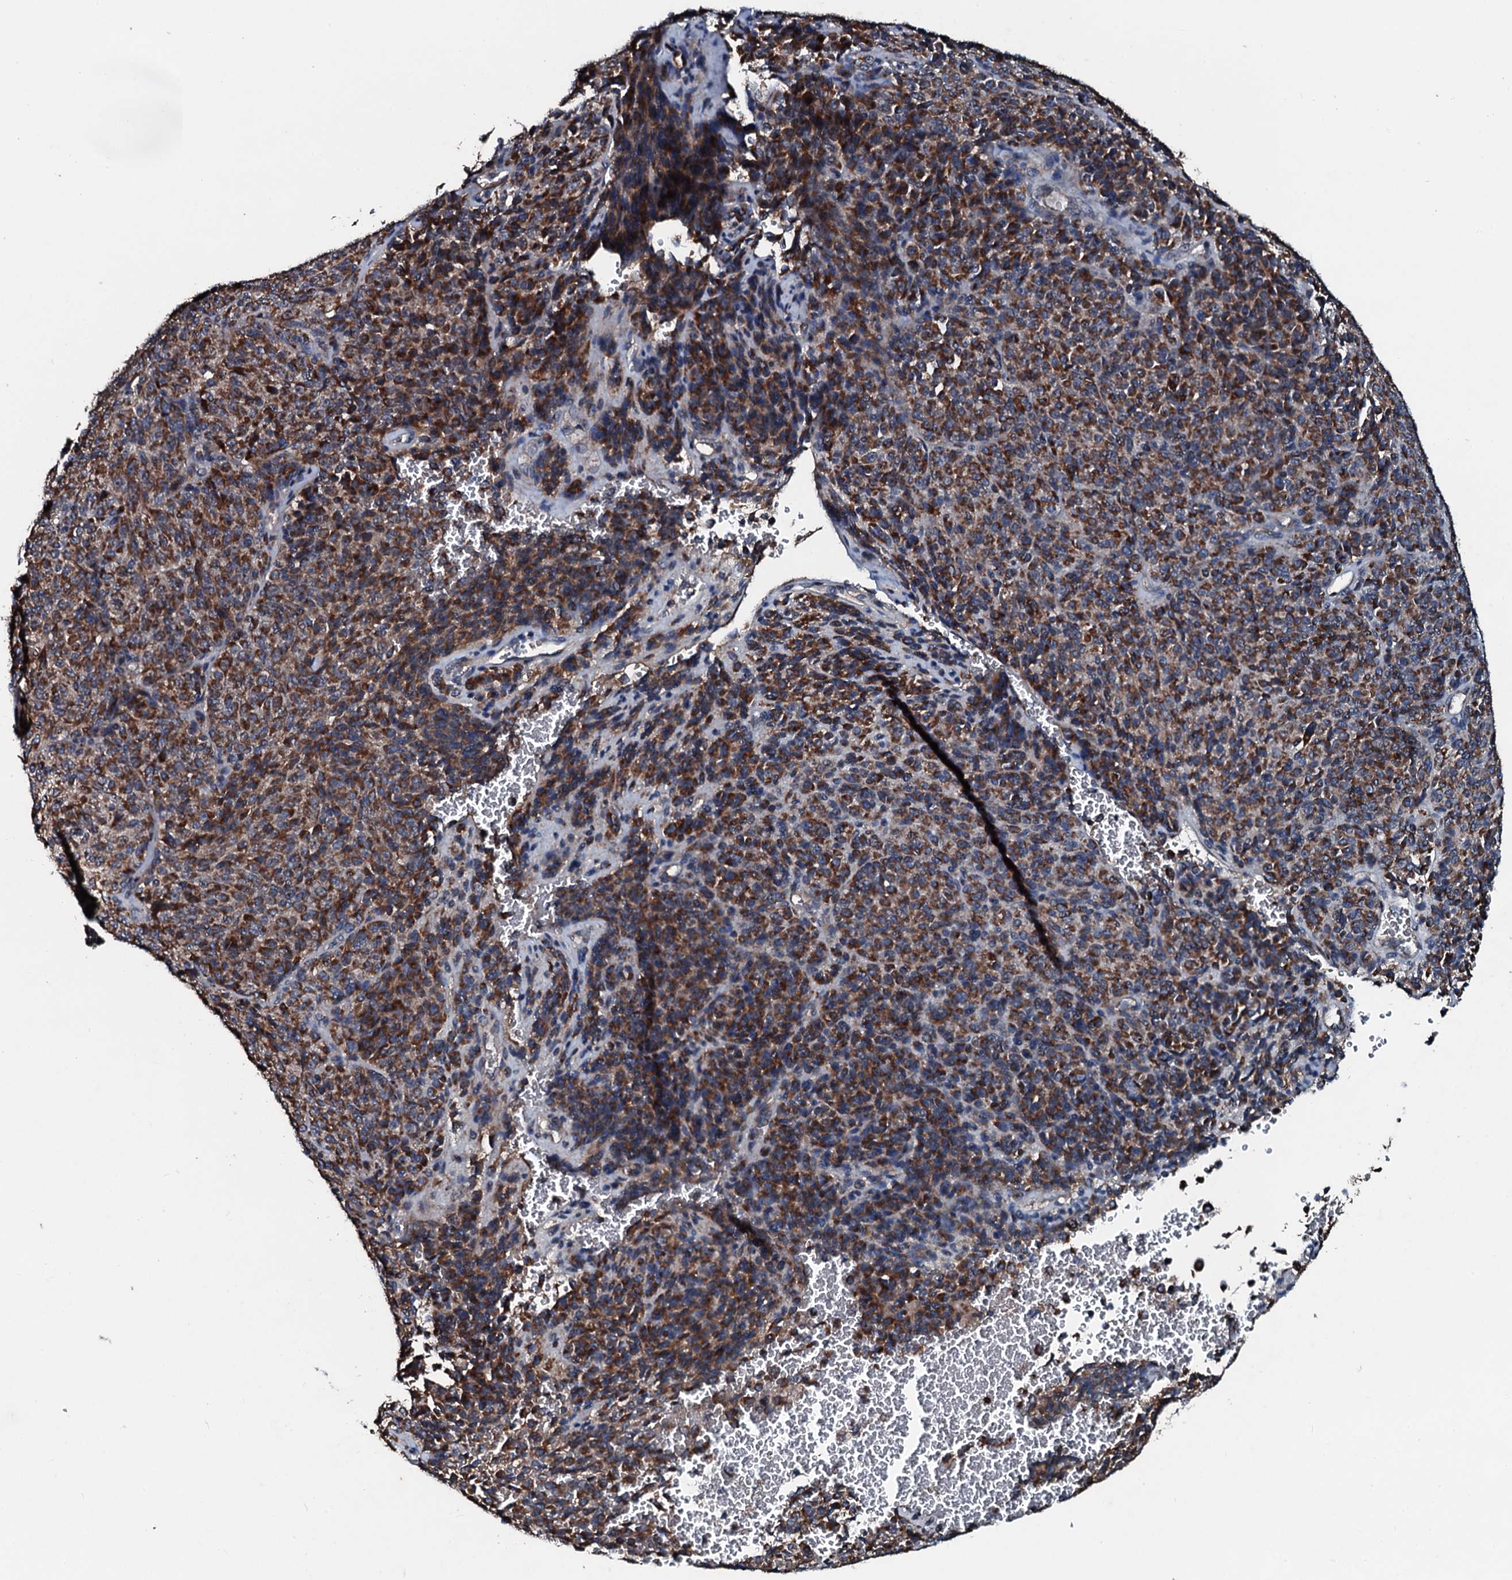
{"staining": {"intensity": "strong", "quantity": ">75%", "location": "cytoplasmic/membranous"}, "tissue": "melanoma", "cell_type": "Tumor cells", "image_type": "cancer", "snomed": [{"axis": "morphology", "description": "Malignant melanoma, Metastatic site"}, {"axis": "topography", "description": "Brain"}], "caption": "Immunohistochemical staining of melanoma exhibits strong cytoplasmic/membranous protein positivity in approximately >75% of tumor cells. Immunohistochemistry (ihc) stains the protein in brown and the nuclei are stained blue.", "gene": "ACSS3", "patient": {"sex": "female", "age": 56}}